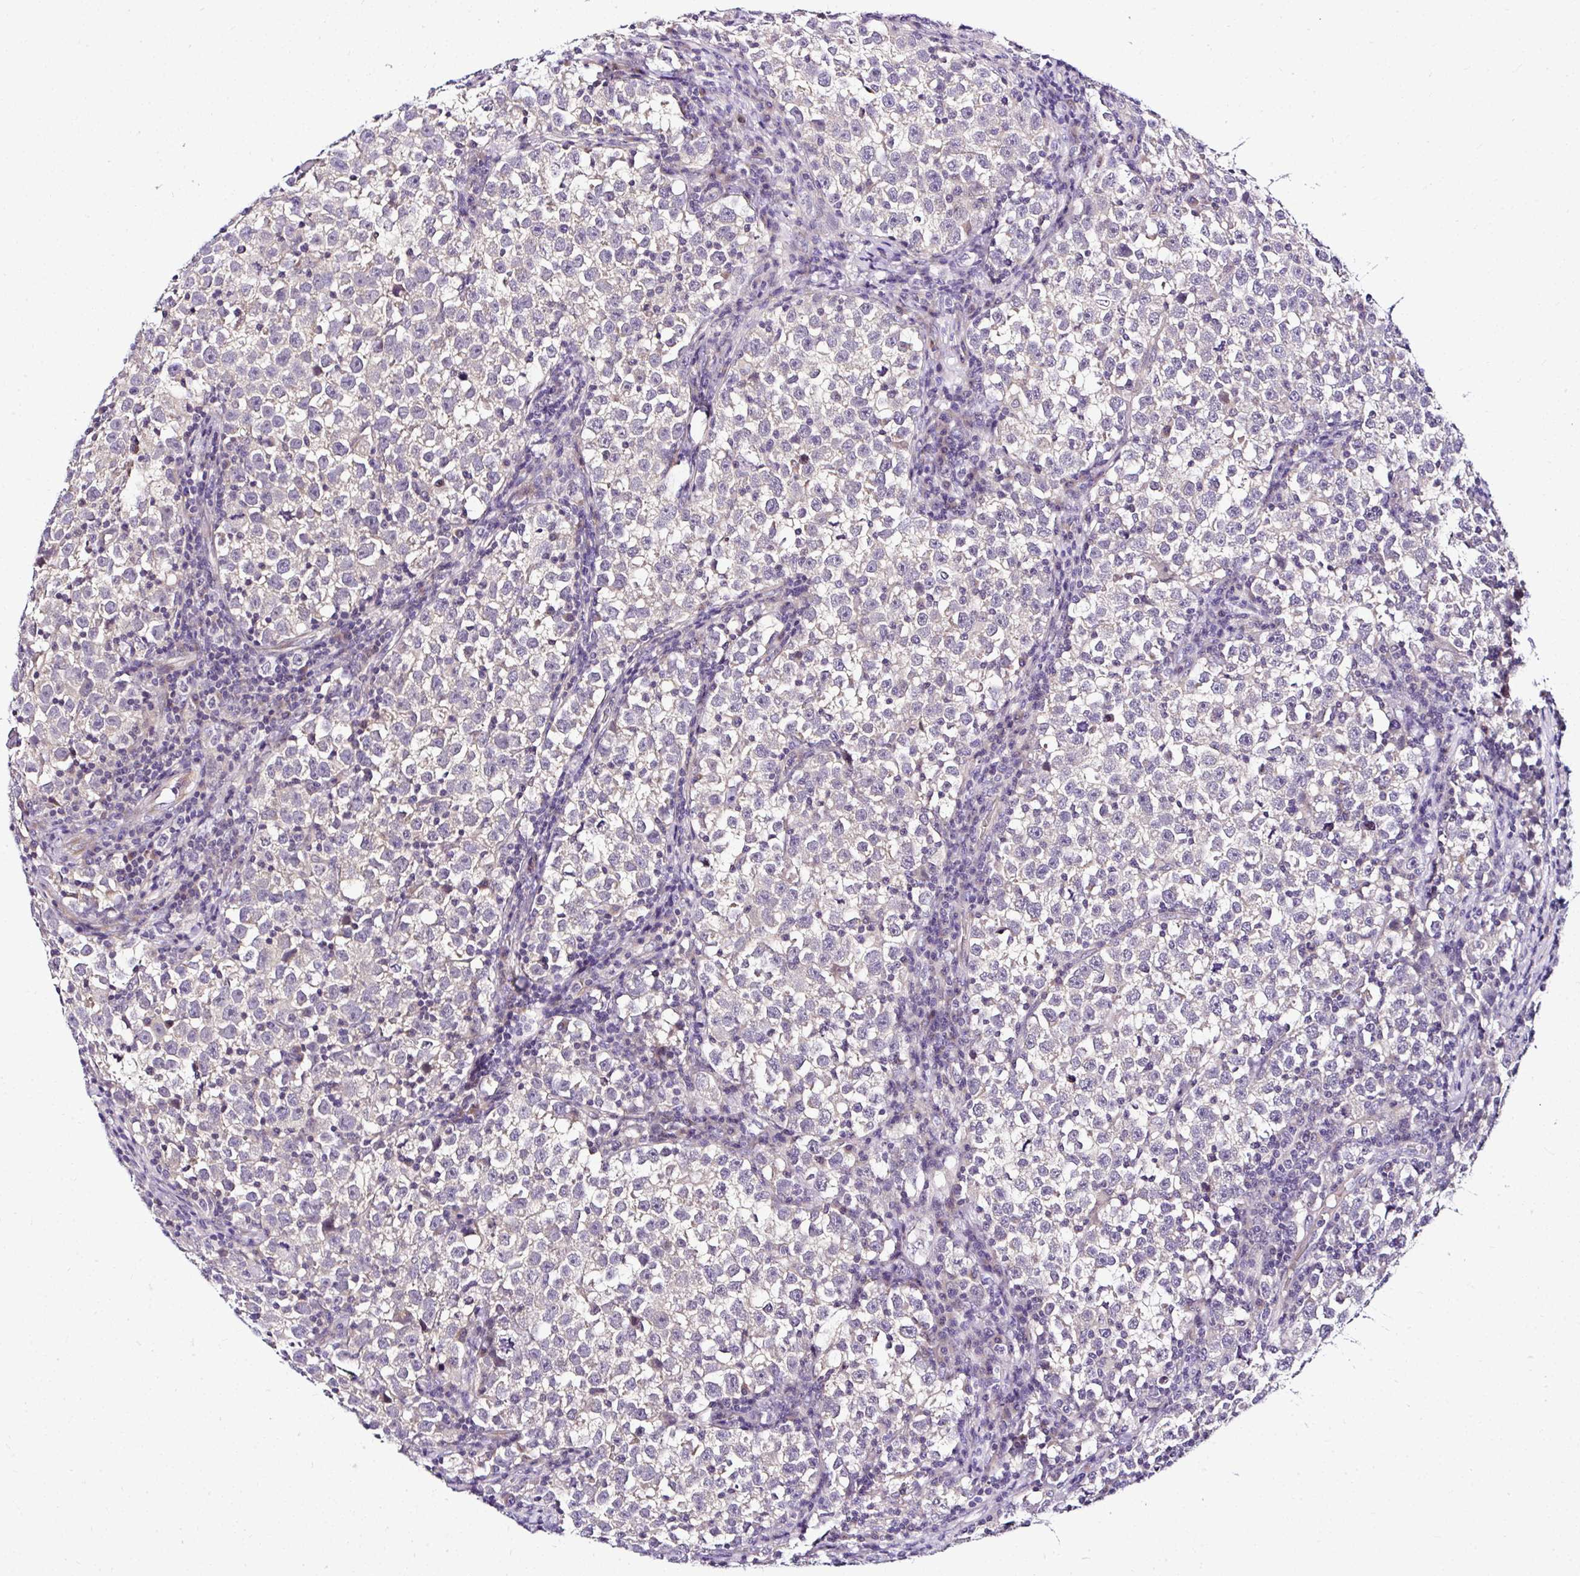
{"staining": {"intensity": "negative", "quantity": "none", "location": "none"}, "tissue": "testis cancer", "cell_type": "Tumor cells", "image_type": "cancer", "snomed": [{"axis": "morphology", "description": "Normal tissue, NOS"}, {"axis": "morphology", "description": "Seminoma, NOS"}, {"axis": "topography", "description": "Testis"}], "caption": "The histopathology image reveals no significant staining in tumor cells of seminoma (testis).", "gene": "DEPDC5", "patient": {"sex": "male", "age": 43}}